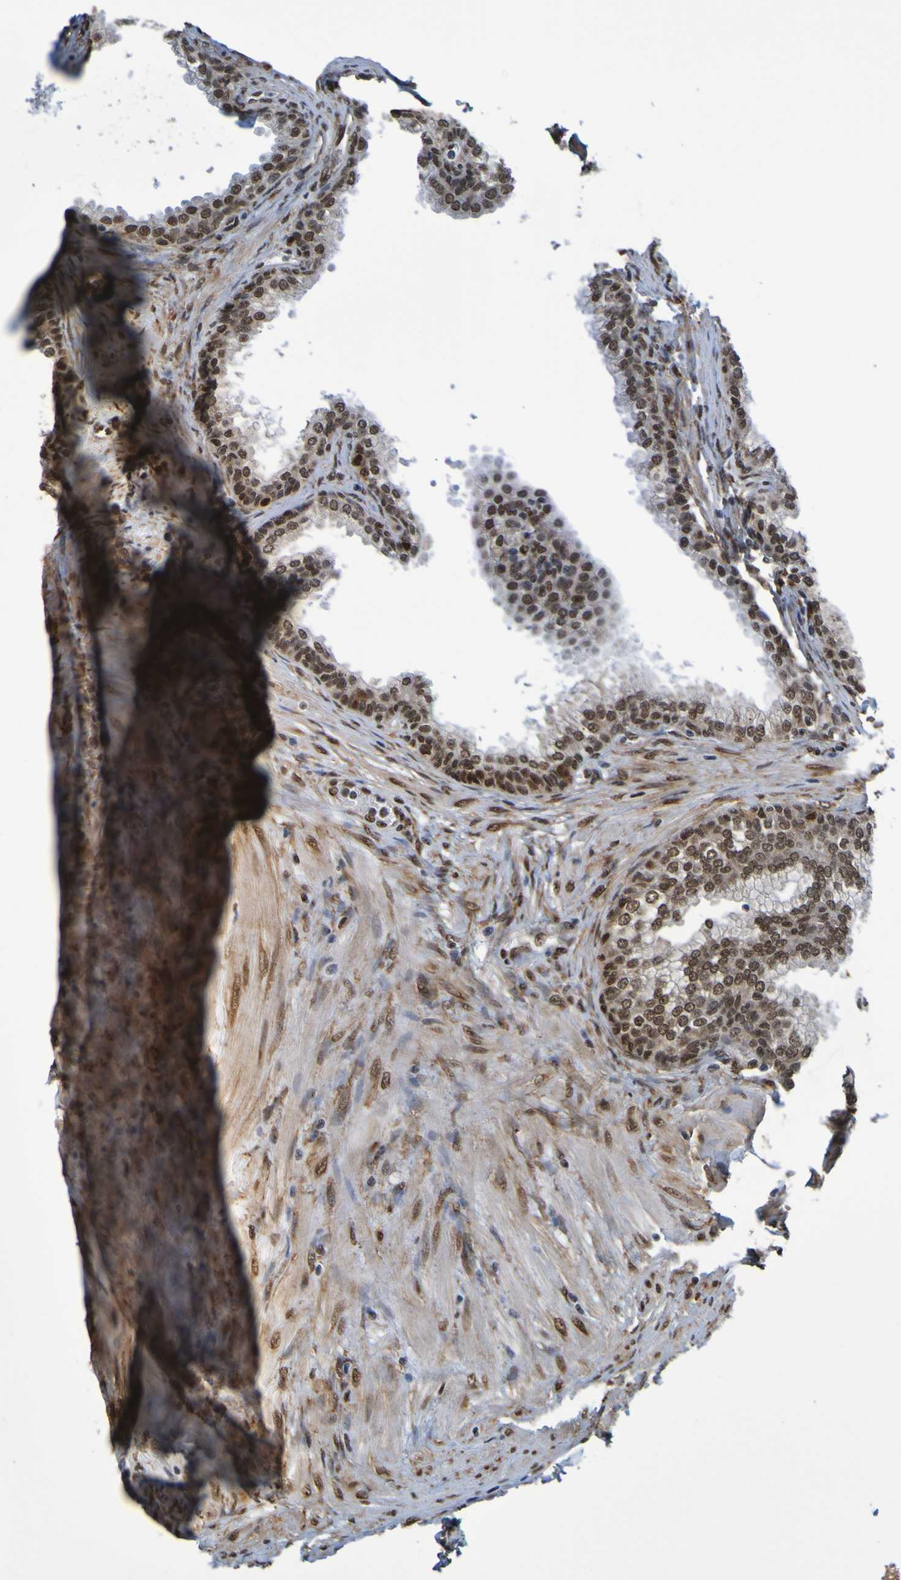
{"staining": {"intensity": "strong", "quantity": ">75%", "location": "nuclear"}, "tissue": "prostate", "cell_type": "Glandular cells", "image_type": "normal", "snomed": [{"axis": "morphology", "description": "Normal tissue, NOS"}, {"axis": "morphology", "description": "Urothelial carcinoma, Low grade"}, {"axis": "topography", "description": "Urinary bladder"}, {"axis": "topography", "description": "Prostate"}], "caption": "Immunohistochemical staining of benign prostate reveals high levels of strong nuclear expression in about >75% of glandular cells. (DAB IHC, brown staining for protein, blue staining for nuclei).", "gene": "HDAC2", "patient": {"sex": "male", "age": 60}}